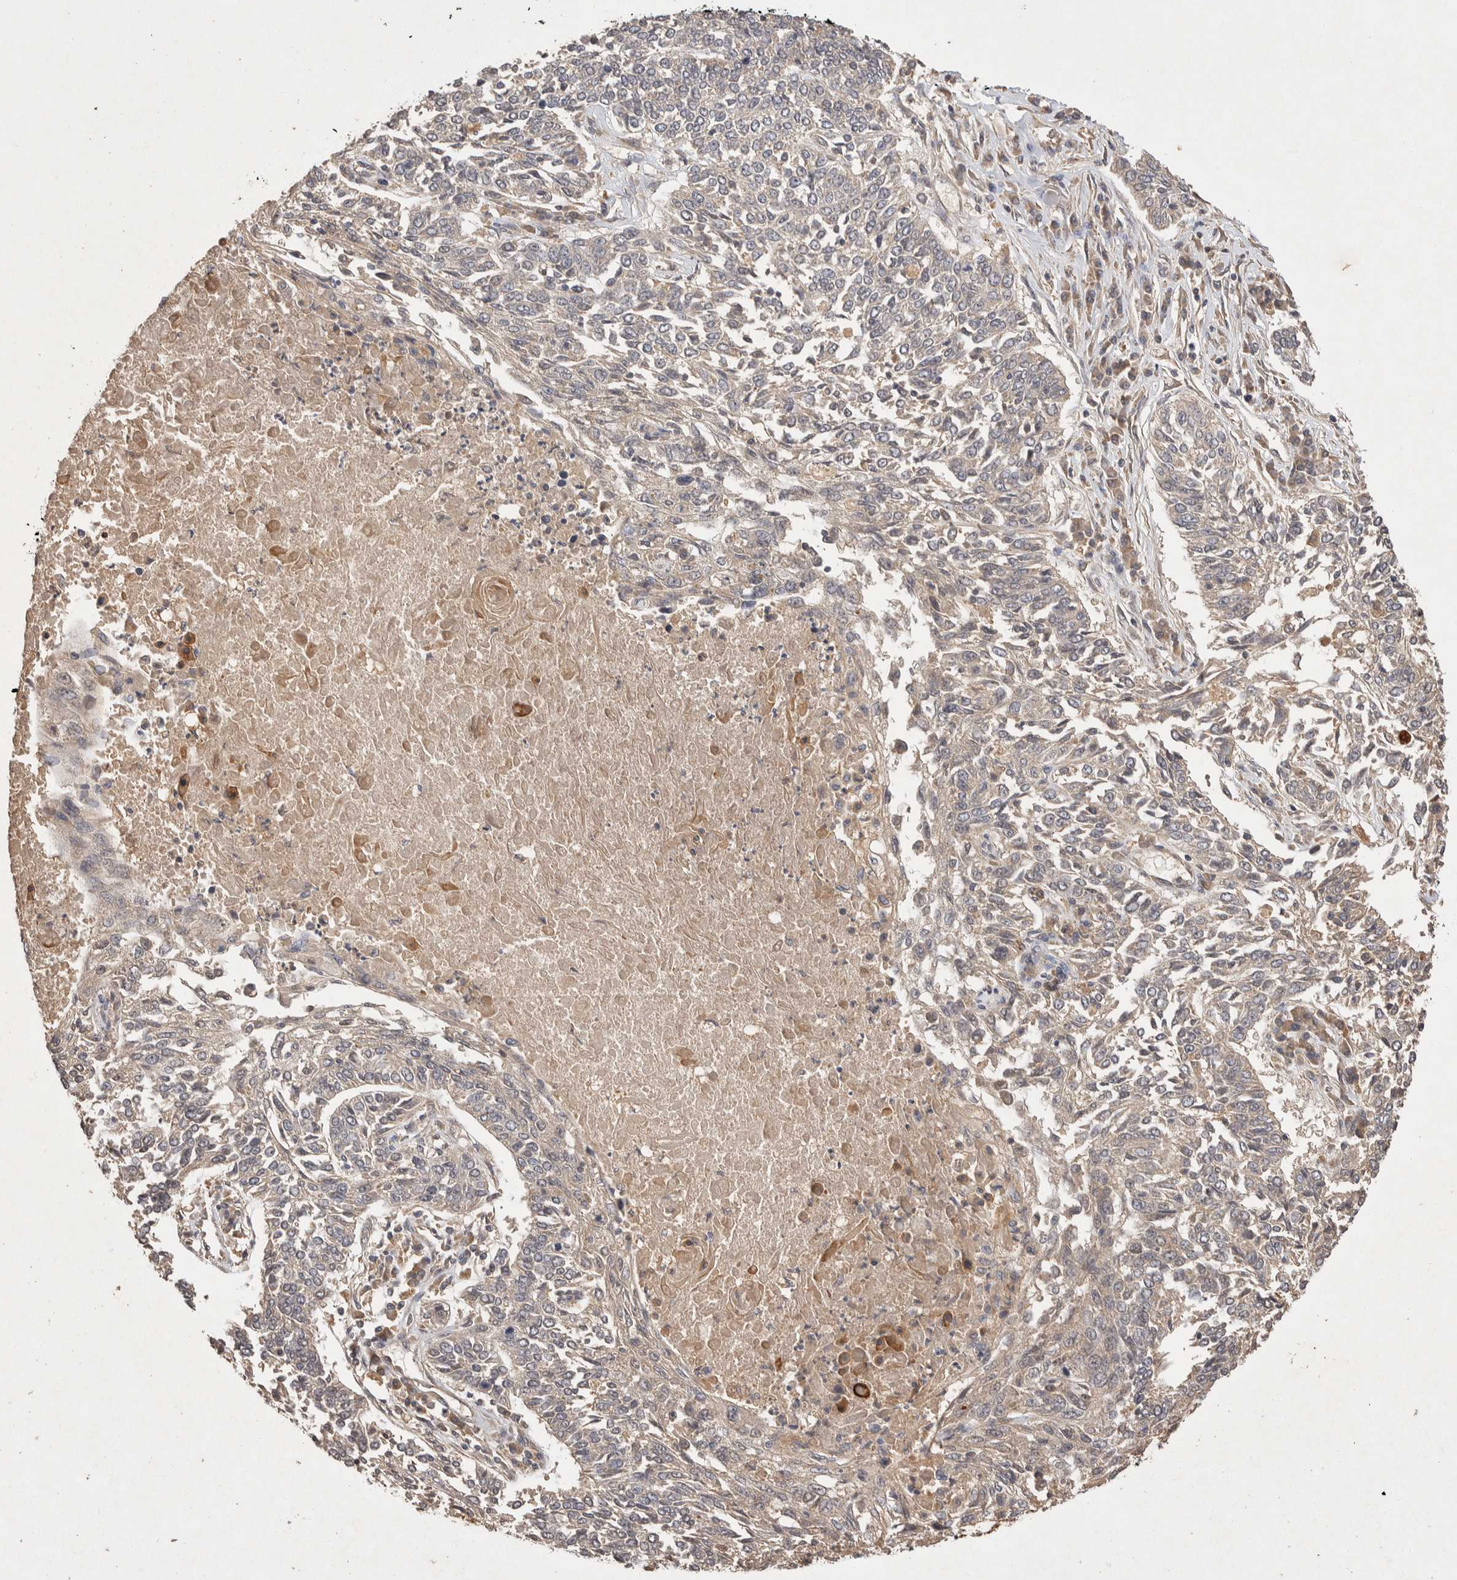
{"staining": {"intensity": "negative", "quantity": "none", "location": "none"}, "tissue": "lung cancer", "cell_type": "Tumor cells", "image_type": "cancer", "snomed": [{"axis": "morphology", "description": "Normal tissue, NOS"}, {"axis": "morphology", "description": "Squamous cell carcinoma, NOS"}, {"axis": "topography", "description": "Cartilage tissue"}, {"axis": "topography", "description": "Bronchus"}, {"axis": "topography", "description": "Lung"}], "caption": "High power microscopy micrograph of an IHC image of lung cancer (squamous cell carcinoma), revealing no significant staining in tumor cells. The staining was performed using DAB (3,3'-diaminobenzidine) to visualize the protein expression in brown, while the nuclei were stained in blue with hematoxylin (Magnification: 20x).", "gene": "NSMAF", "patient": {"sex": "female", "age": 49}}